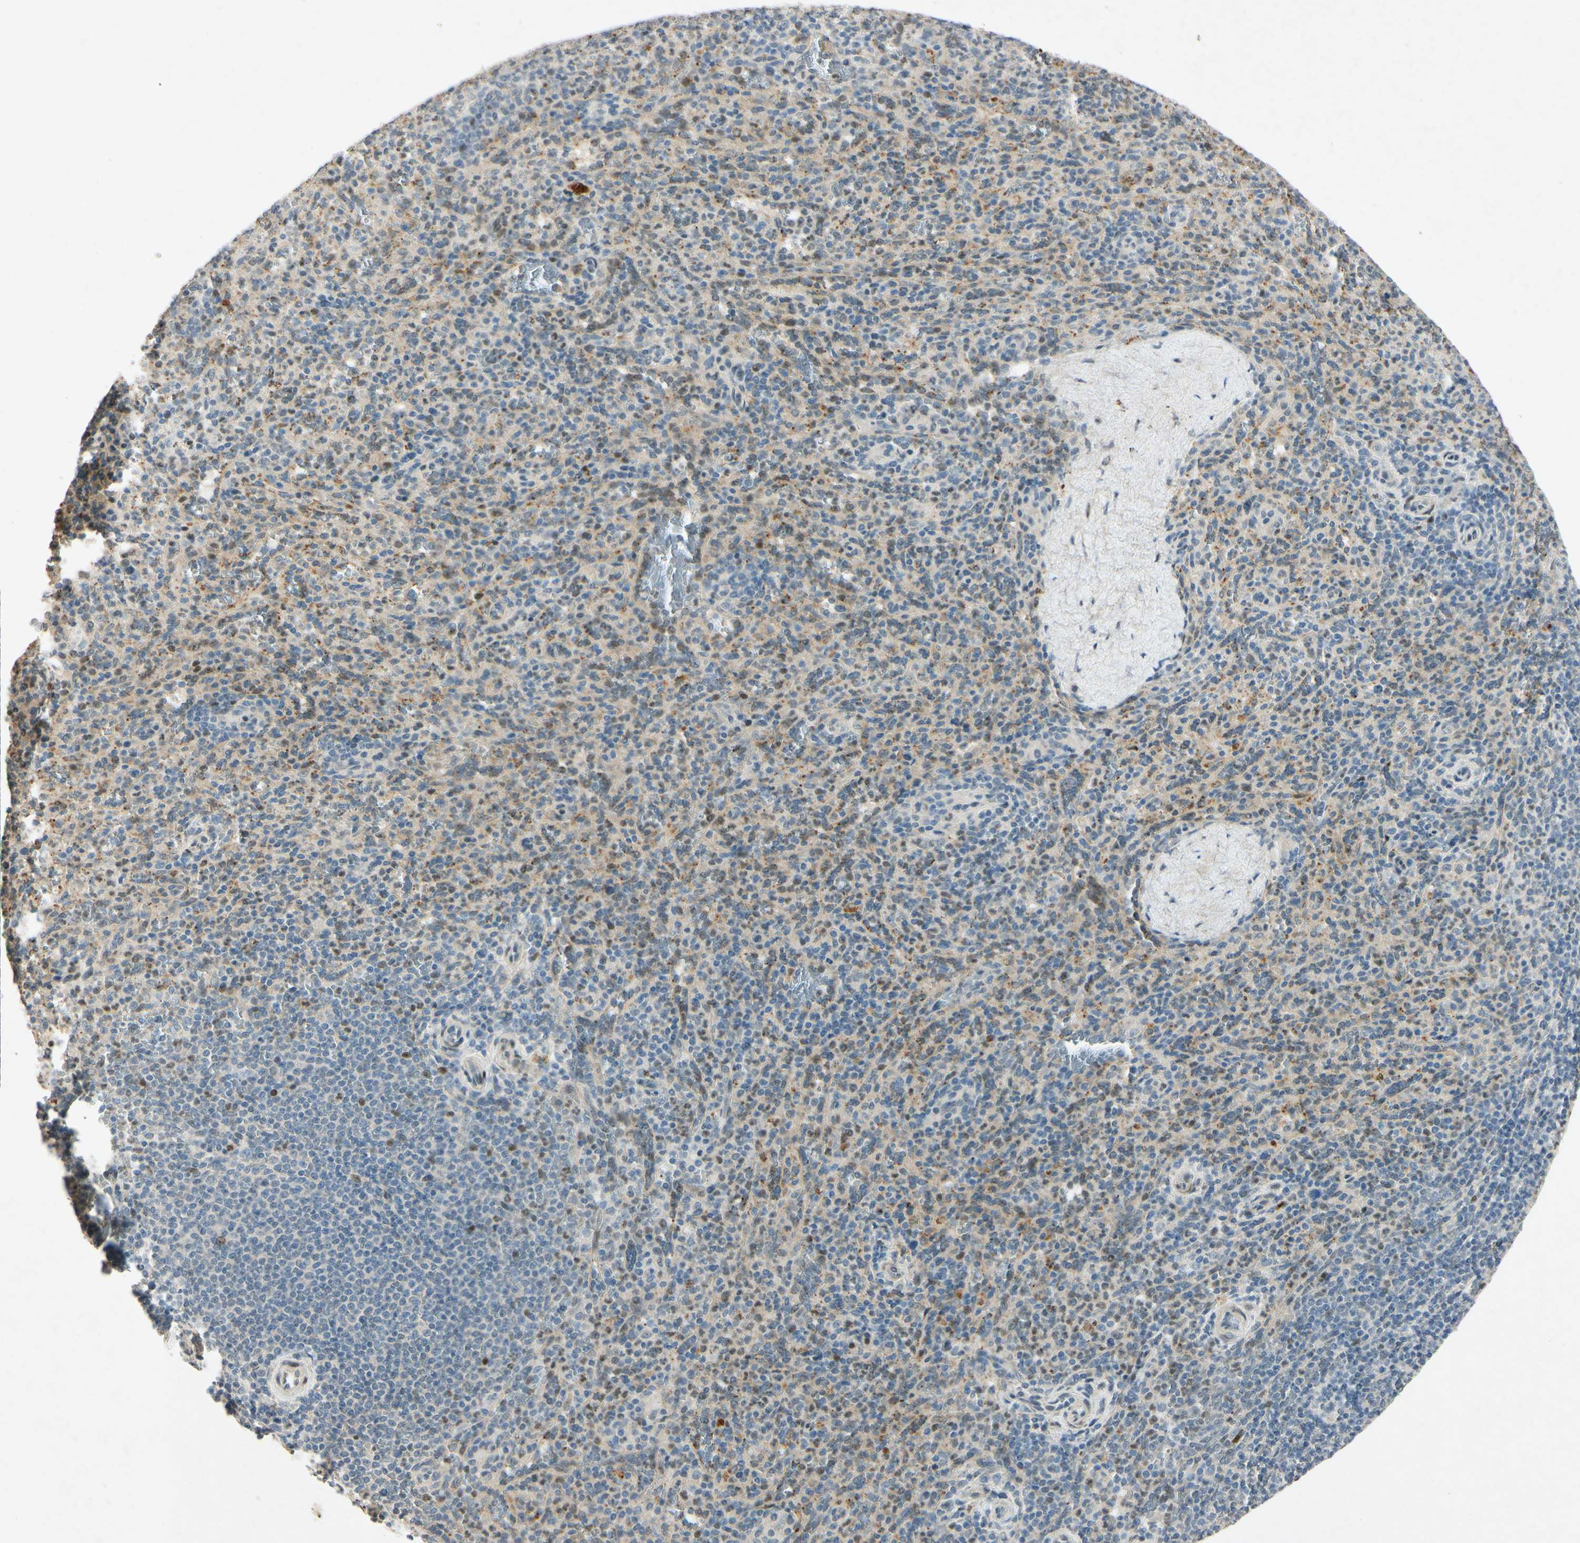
{"staining": {"intensity": "weak", "quantity": "<25%", "location": "nuclear"}, "tissue": "spleen", "cell_type": "Cells in red pulp", "image_type": "normal", "snomed": [{"axis": "morphology", "description": "Normal tissue, NOS"}, {"axis": "topography", "description": "Spleen"}], "caption": "Cells in red pulp are negative for protein expression in normal human spleen. Nuclei are stained in blue.", "gene": "HSPA1B", "patient": {"sex": "male", "age": 36}}